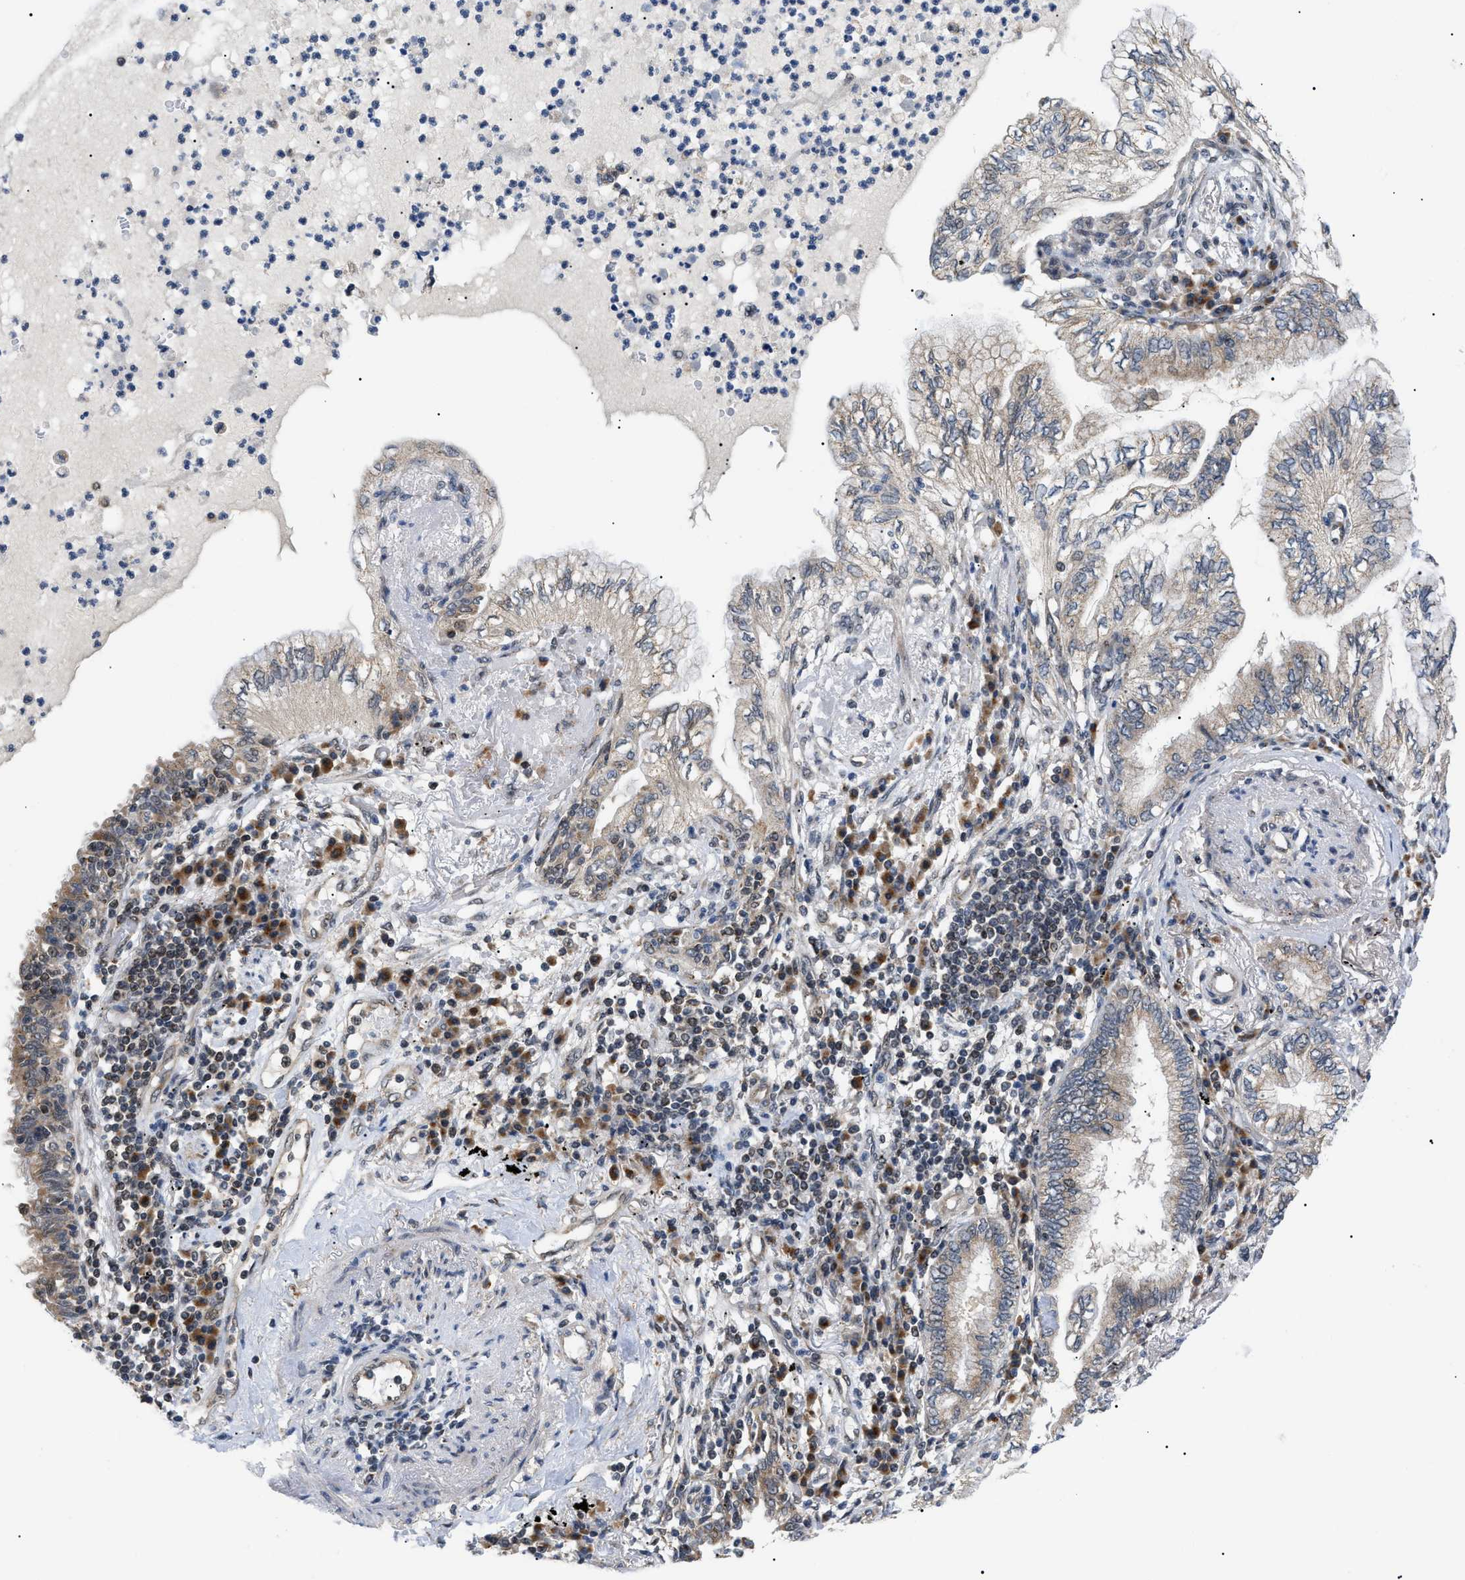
{"staining": {"intensity": "weak", "quantity": "25%-75%", "location": "cytoplasmic/membranous"}, "tissue": "lung cancer", "cell_type": "Tumor cells", "image_type": "cancer", "snomed": [{"axis": "morphology", "description": "Normal tissue, NOS"}, {"axis": "morphology", "description": "Adenocarcinoma, NOS"}, {"axis": "topography", "description": "Bronchus"}, {"axis": "topography", "description": "Lung"}], "caption": "Immunohistochemistry (IHC) of human lung cancer exhibits low levels of weak cytoplasmic/membranous staining in about 25%-75% of tumor cells.", "gene": "ZBTB11", "patient": {"sex": "female", "age": 70}}